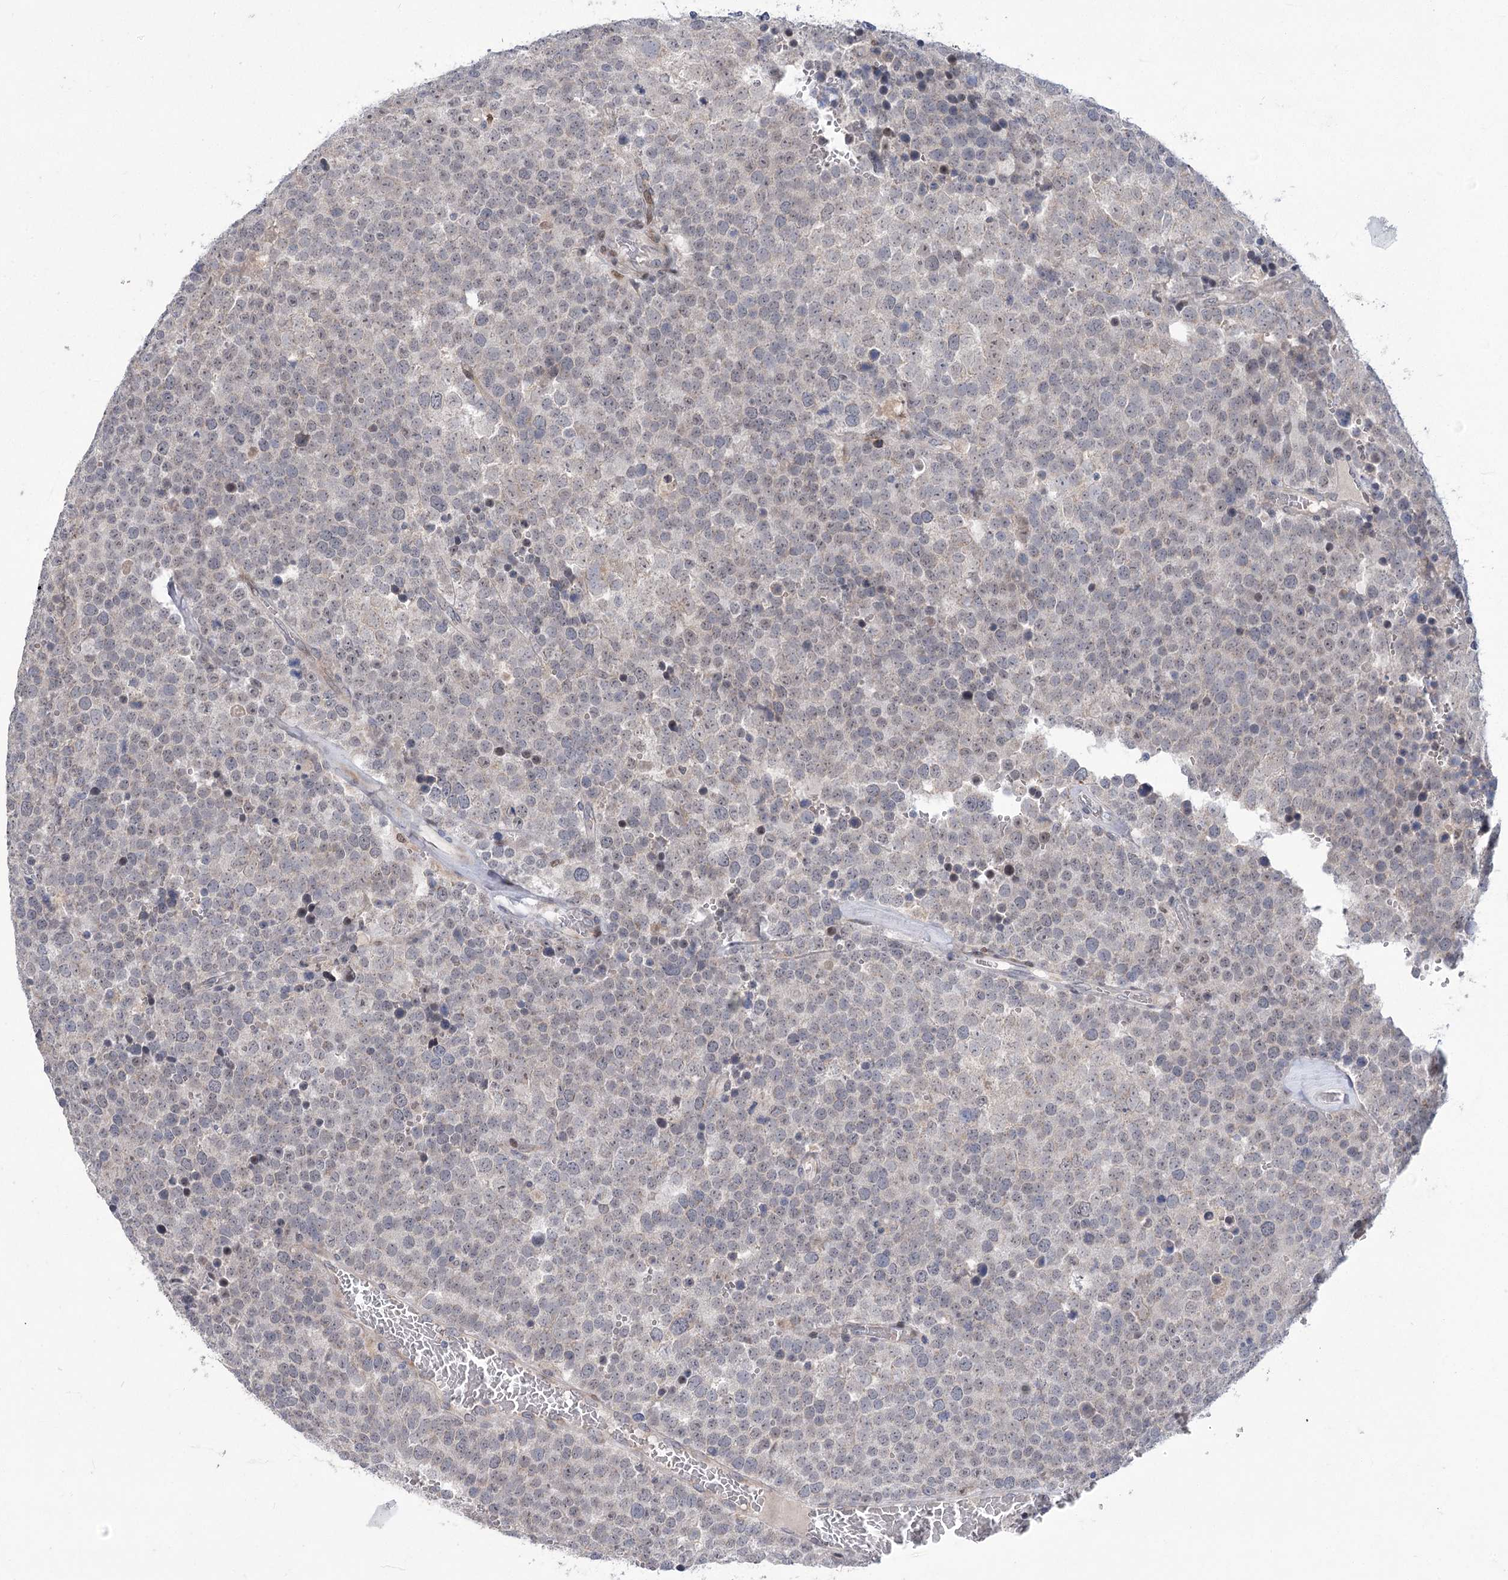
{"staining": {"intensity": "negative", "quantity": "none", "location": "none"}, "tissue": "testis cancer", "cell_type": "Tumor cells", "image_type": "cancer", "snomed": [{"axis": "morphology", "description": "Seminoma, NOS"}, {"axis": "topography", "description": "Testis"}], "caption": "Immunohistochemistry of human testis seminoma displays no expression in tumor cells.", "gene": "GCNT4", "patient": {"sex": "male", "age": 71}}